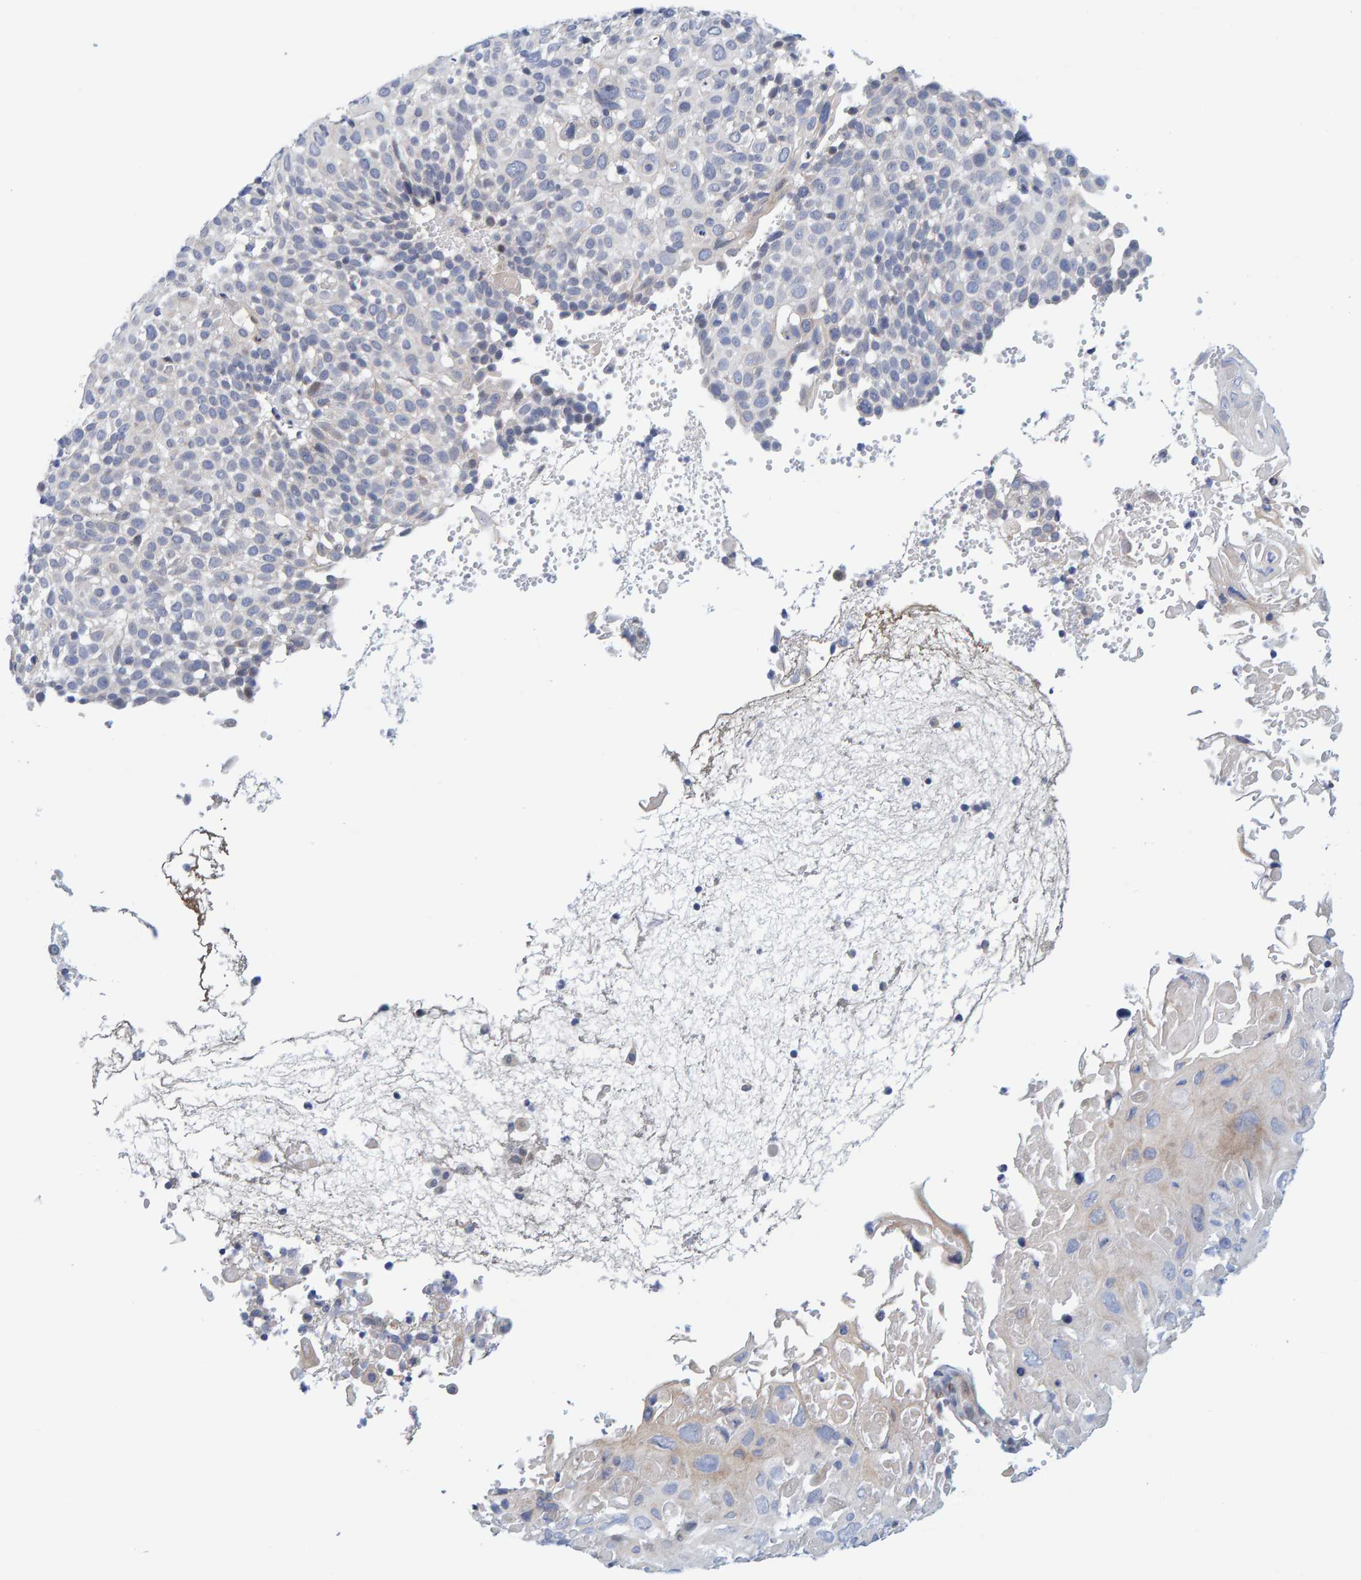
{"staining": {"intensity": "negative", "quantity": "none", "location": "none"}, "tissue": "cervical cancer", "cell_type": "Tumor cells", "image_type": "cancer", "snomed": [{"axis": "morphology", "description": "Squamous cell carcinoma, NOS"}, {"axis": "topography", "description": "Cervix"}], "caption": "An IHC micrograph of cervical cancer is shown. There is no staining in tumor cells of cervical cancer. The staining is performed using DAB brown chromogen with nuclei counter-stained in using hematoxylin.", "gene": "ZC3H3", "patient": {"sex": "female", "age": 74}}